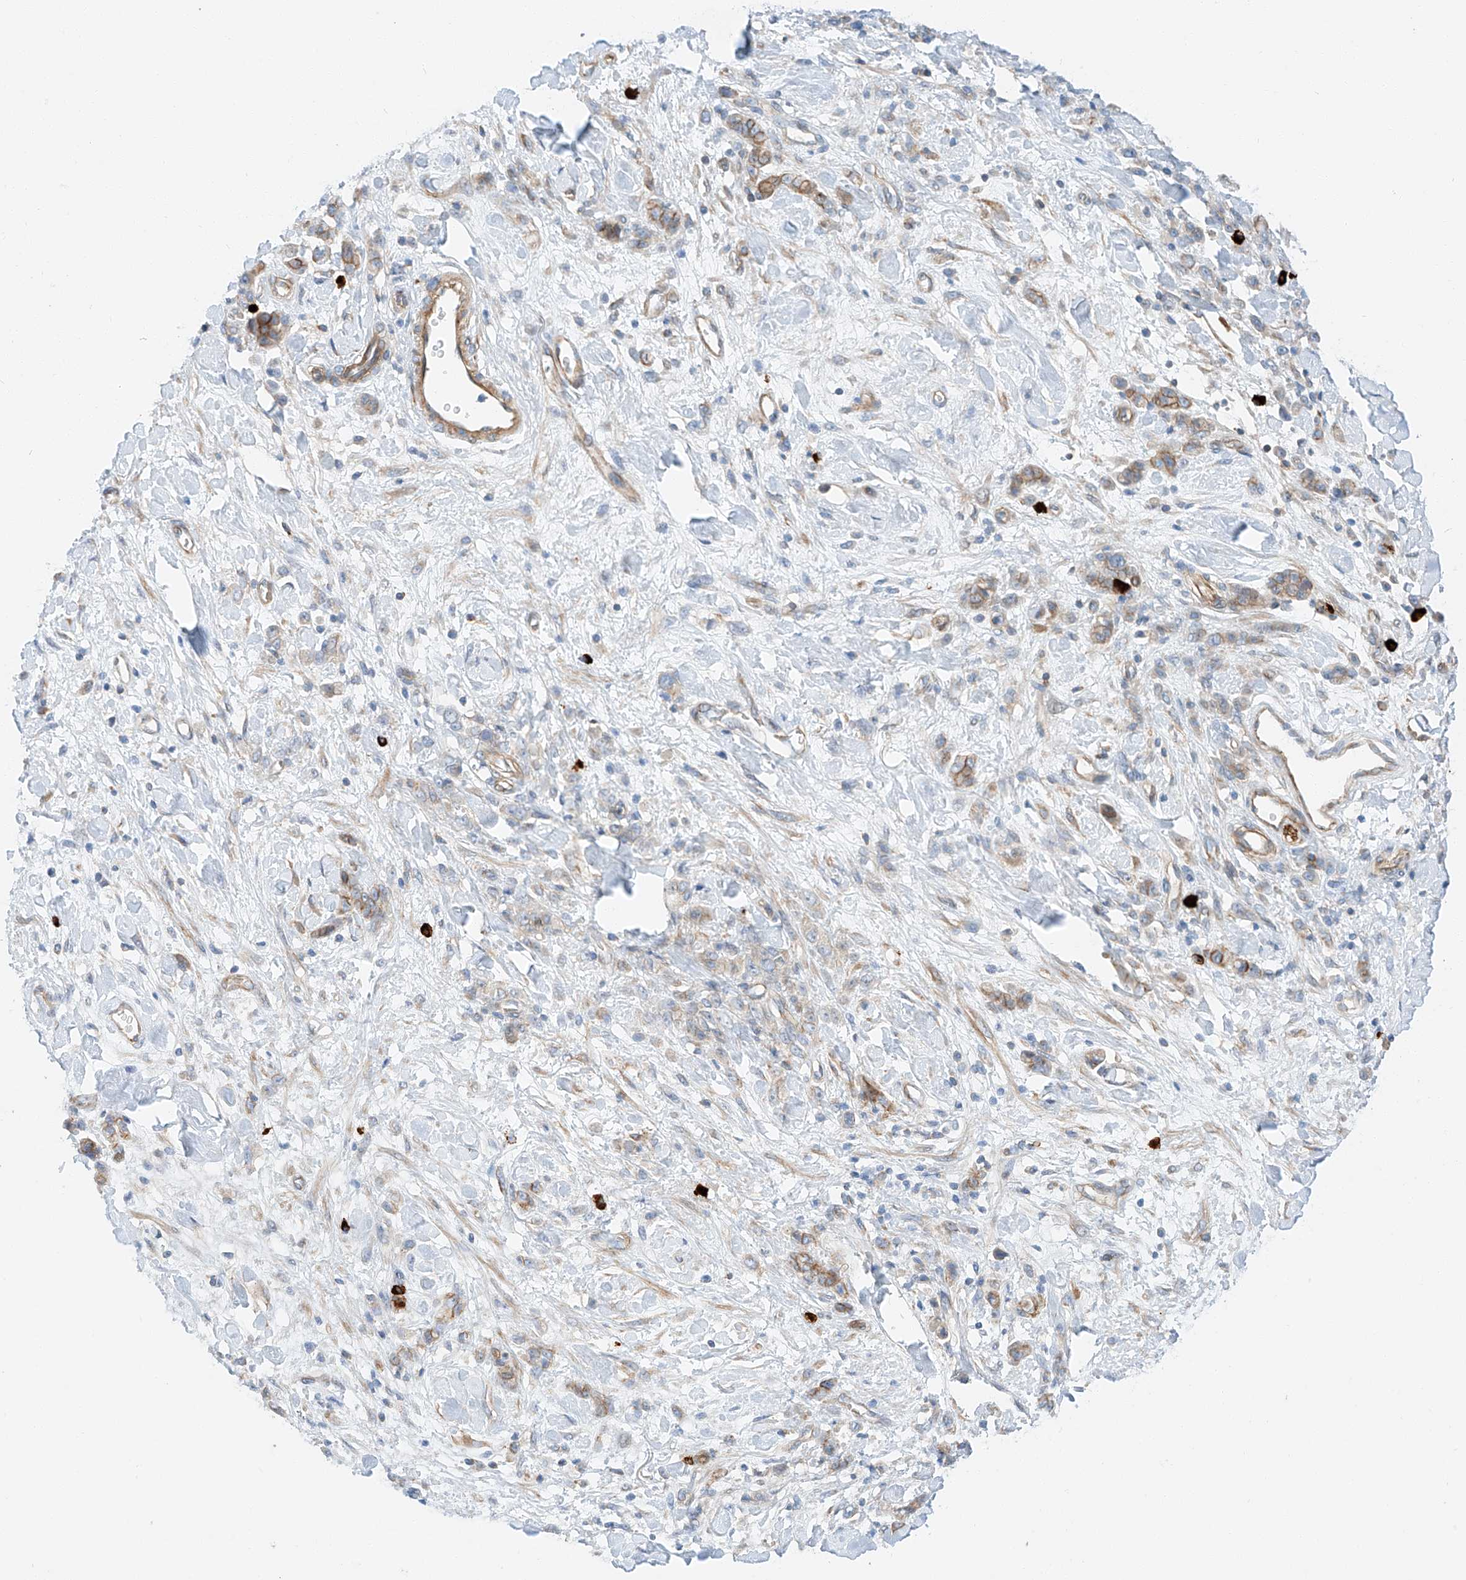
{"staining": {"intensity": "moderate", "quantity": "<25%", "location": "cytoplasmic/membranous"}, "tissue": "stomach cancer", "cell_type": "Tumor cells", "image_type": "cancer", "snomed": [{"axis": "morphology", "description": "Normal tissue, NOS"}, {"axis": "morphology", "description": "Adenocarcinoma, NOS"}, {"axis": "topography", "description": "Stomach"}], "caption": "DAB (3,3'-diaminobenzidine) immunohistochemical staining of human stomach cancer displays moderate cytoplasmic/membranous protein staining in about <25% of tumor cells. Using DAB (brown) and hematoxylin (blue) stains, captured at high magnification using brightfield microscopy.", "gene": "MINDY4", "patient": {"sex": "male", "age": 82}}